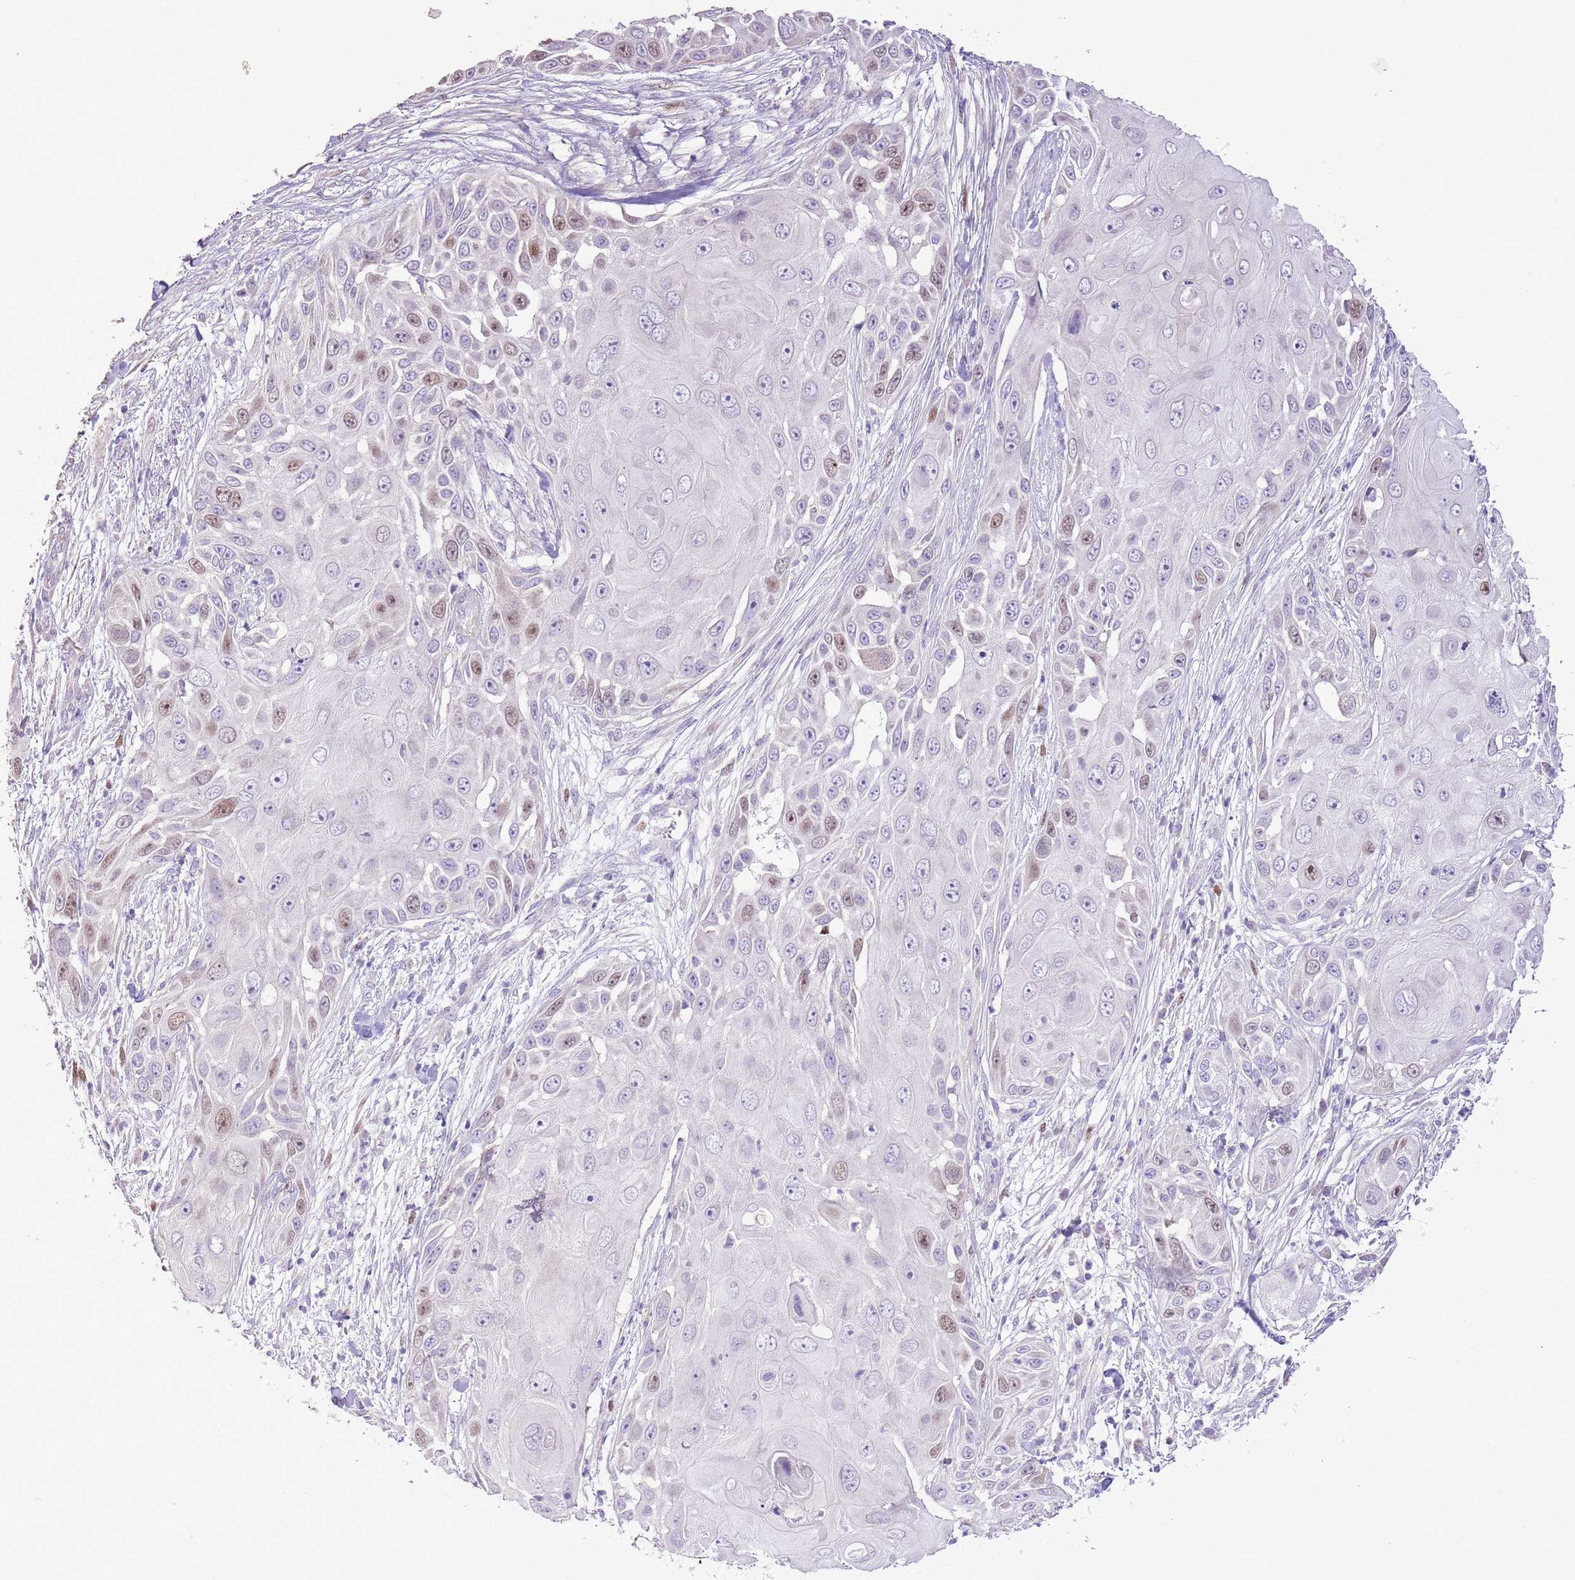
{"staining": {"intensity": "moderate", "quantity": "25%-75%", "location": "nuclear"}, "tissue": "skin cancer", "cell_type": "Tumor cells", "image_type": "cancer", "snomed": [{"axis": "morphology", "description": "Squamous cell carcinoma, NOS"}, {"axis": "topography", "description": "Skin"}], "caption": "This photomicrograph demonstrates immunohistochemistry staining of skin squamous cell carcinoma, with medium moderate nuclear positivity in approximately 25%-75% of tumor cells.", "gene": "GMNN", "patient": {"sex": "female", "age": 44}}